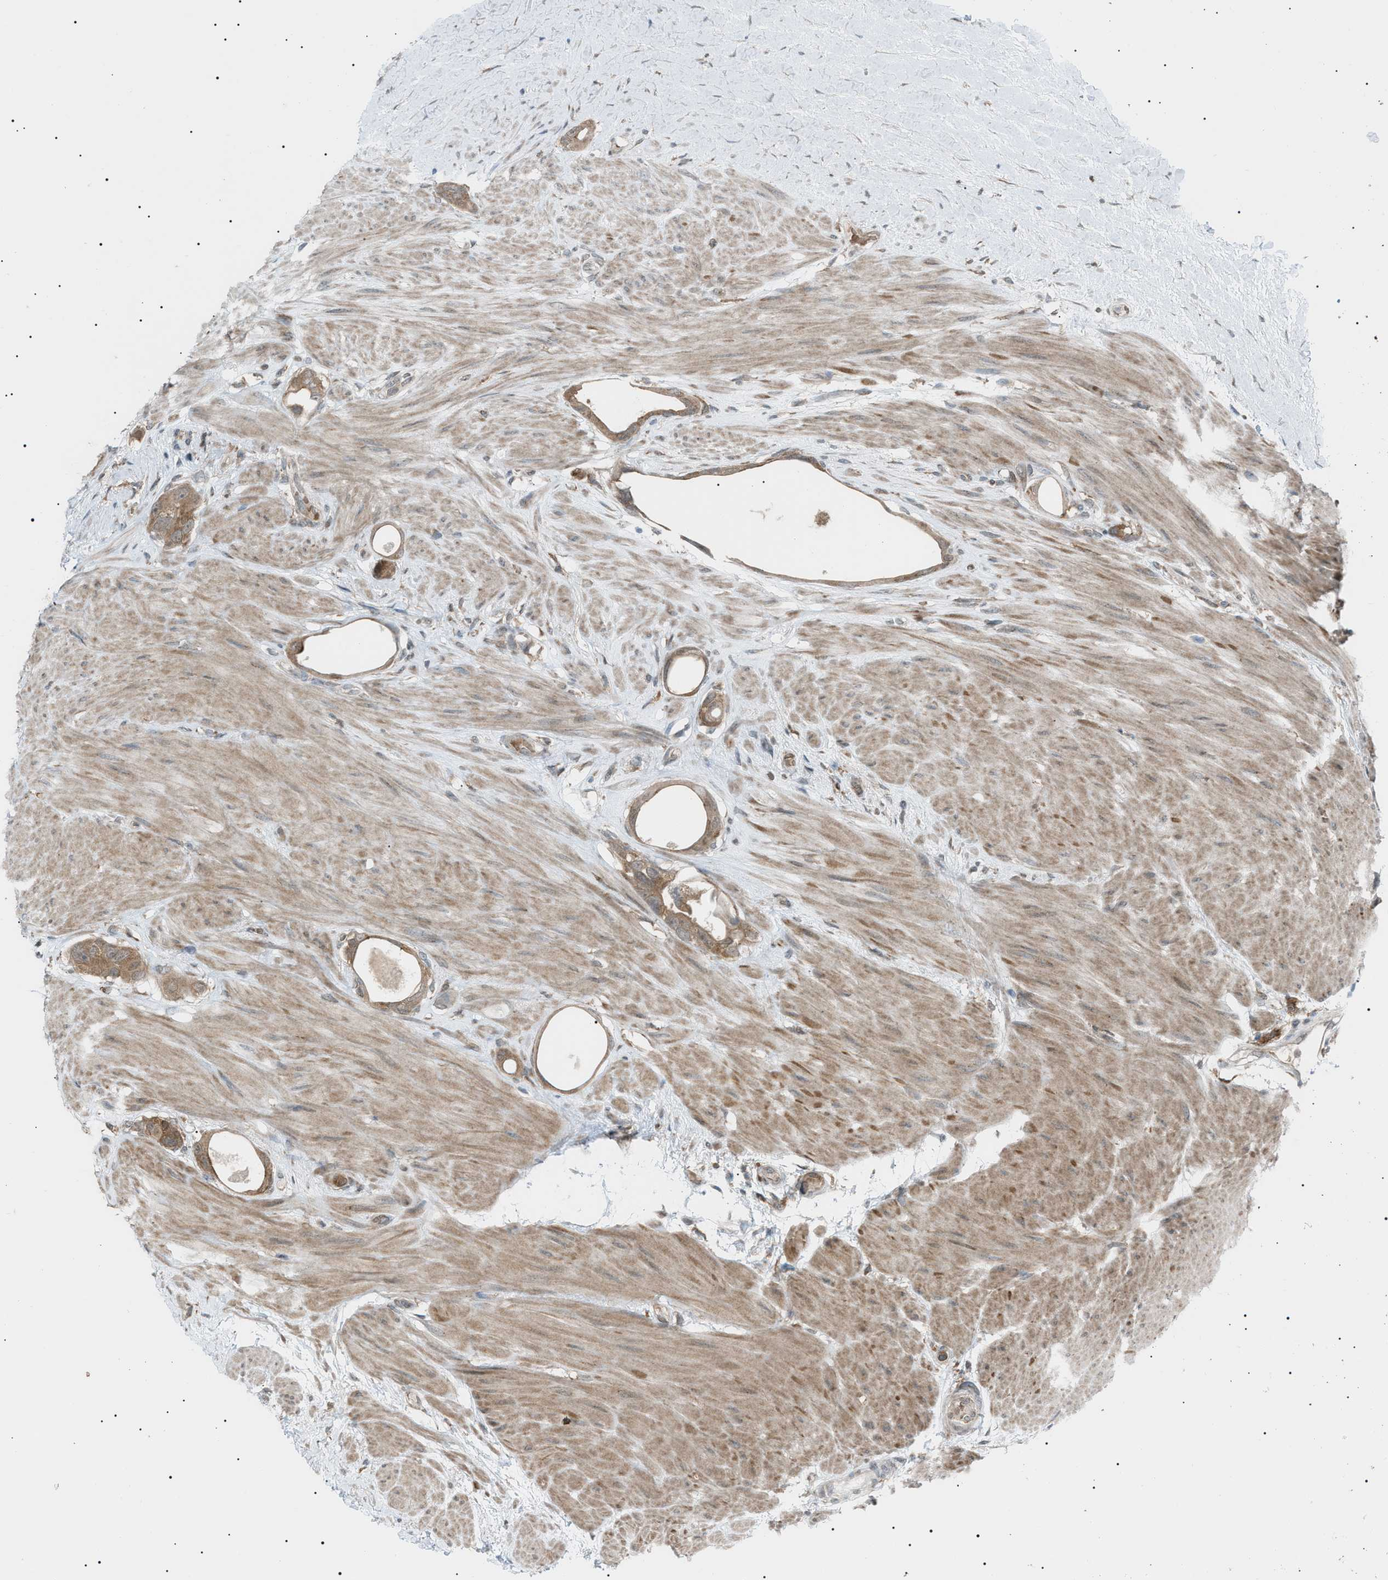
{"staining": {"intensity": "moderate", "quantity": ">75%", "location": "cytoplasmic/membranous"}, "tissue": "colorectal cancer", "cell_type": "Tumor cells", "image_type": "cancer", "snomed": [{"axis": "morphology", "description": "Adenocarcinoma, NOS"}, {"axis": "topography", "description": "Rectum"}], "caption": "This micrograph displays IHC staining of colorectal adenocarcinoma, with medium moderate cytoplasmic/membranous positivity in approximately >75% of tumor cells.", "gene": "LPIN2", "patient": {"sex": "male", "age": 51}}